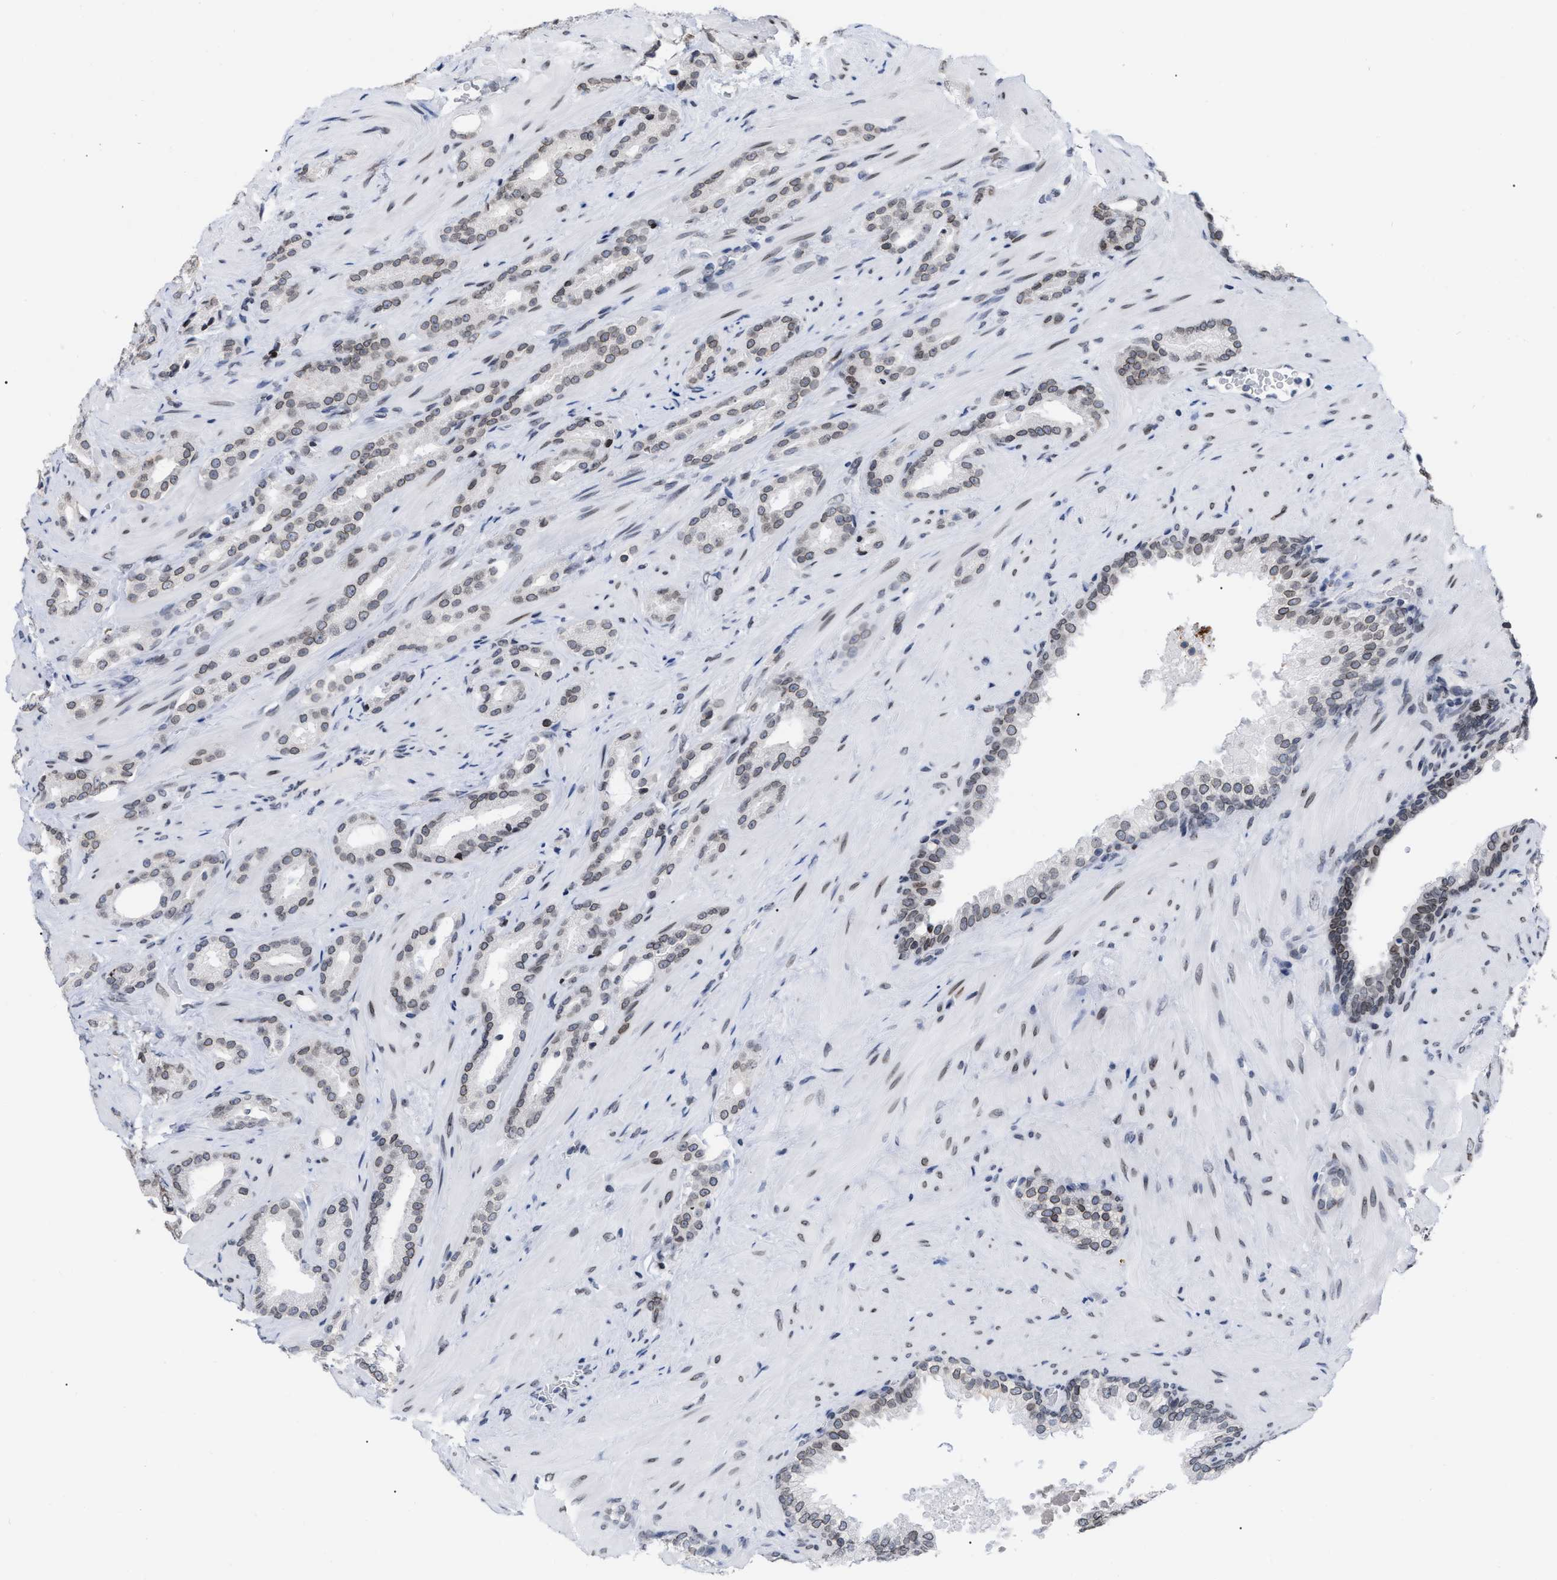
{"staining": {"intensity": "weak", "quantity": "<25%", "location": "cytoplasmic/membranous,nuclear"}, "tissue": "prostate cancer", "cell_type": "Tumor cells", "image_type": "cancer", "snomed": [{"axis": "morphology", "description": "Adenocarcinoma, High grade"}, {"axis": "topography", "description": "Prostate"}], "caption": "This is an IHC histopathology image of prostate adenocarcinoma (high-grade). There is no staining in tumor cells.", "gene": "TPR", "patient": {"sex": "male", "age": 64}}